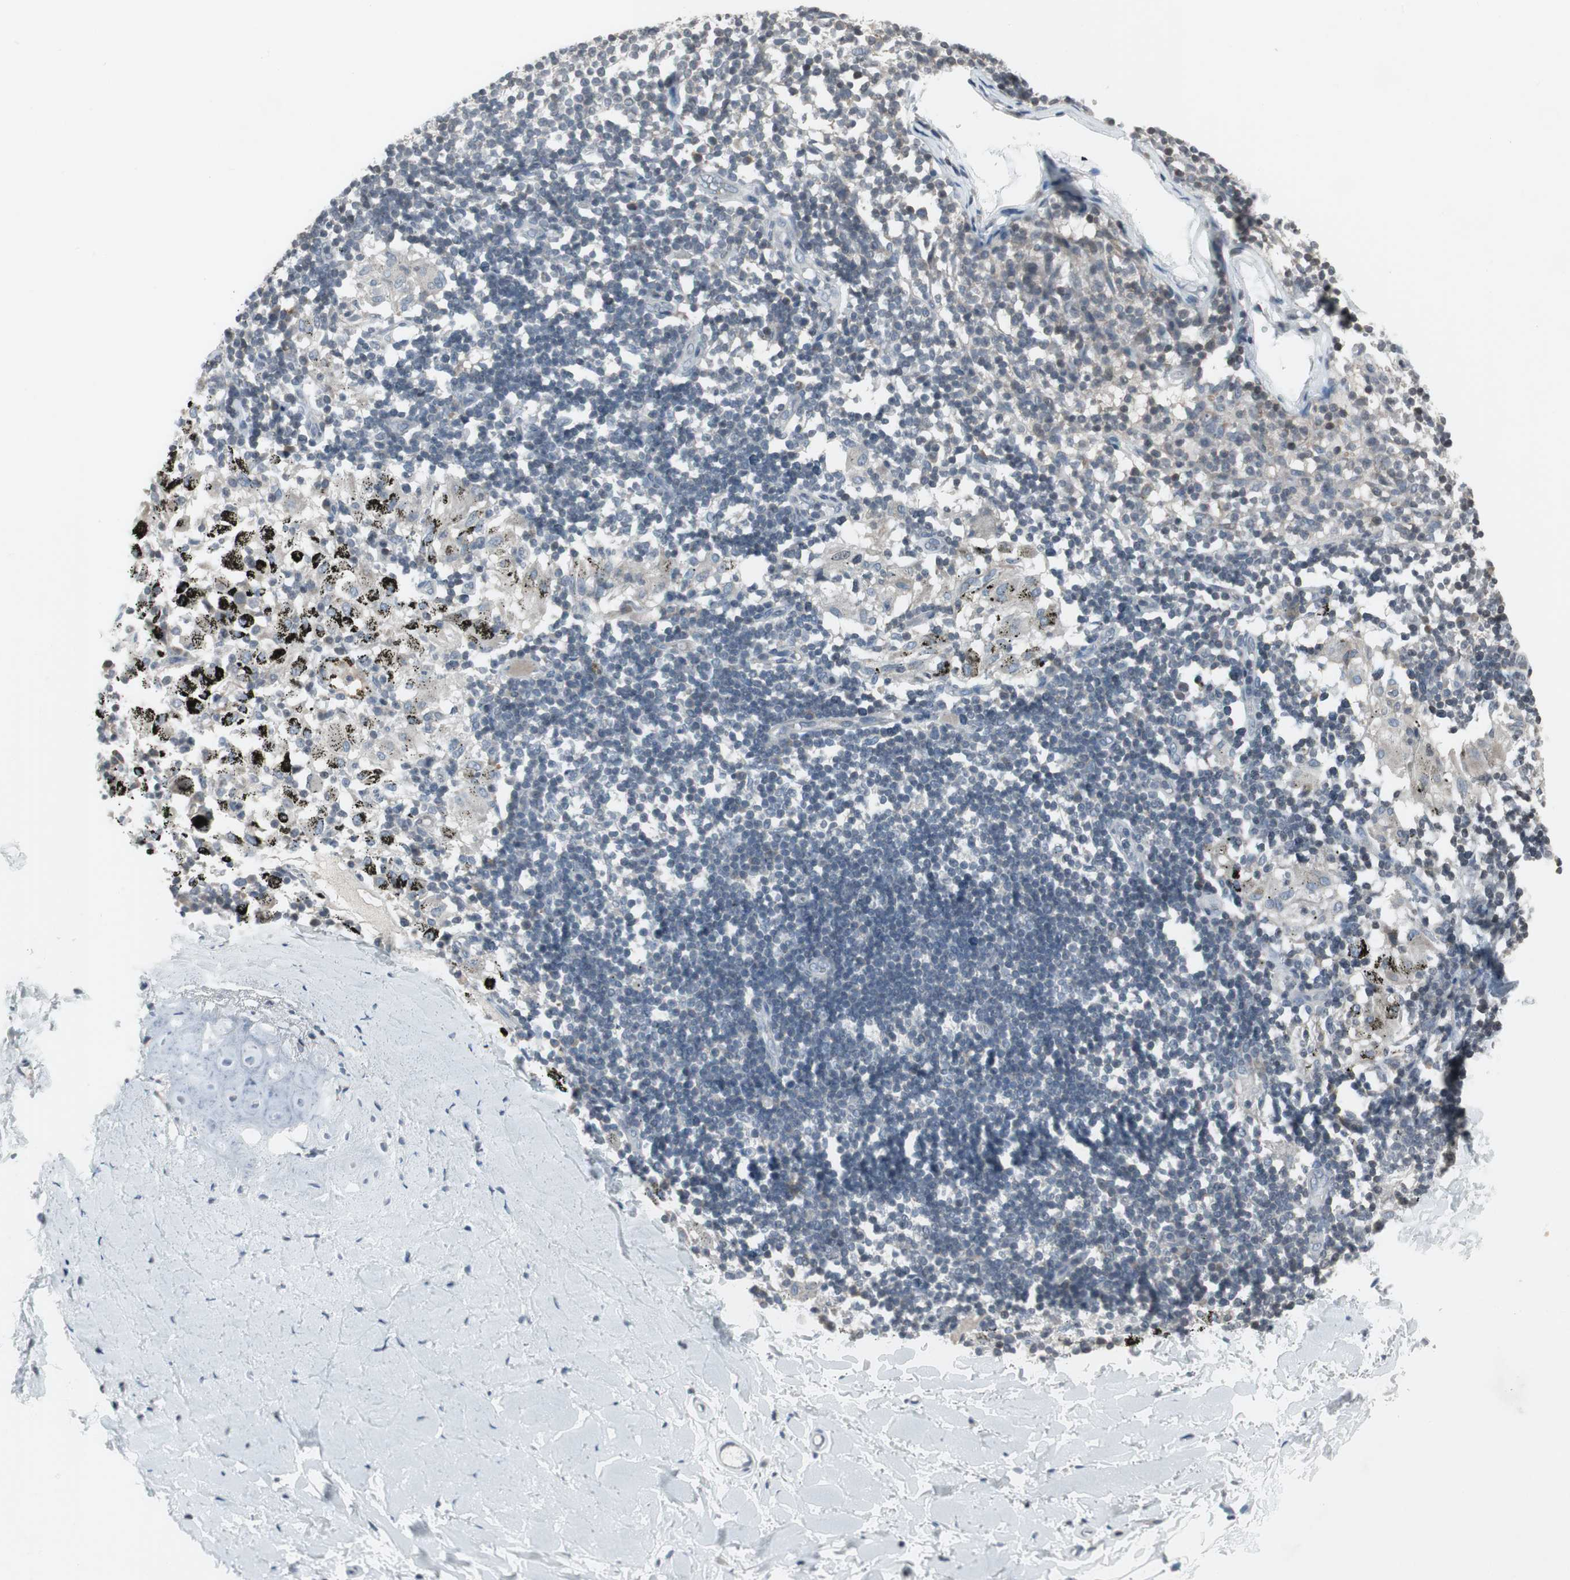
{"staining": {"intensity": "negative", "quantity": "none", "location": "none"}, "tissue": "adipose tissue", "cell_type": "Adipocytes", "image_type": "normal", "snomed": [{"axis": "morphology", "description": "Normal tissue, NOS"}, {"axis": "topography", "description": "Cartilage tissue"}, {"axis": "topography", "description": "Bronchus"}], "caption": "An immunohistochemistry micrograph of unremarkable adipose tissue is shown. There is no staining in adipocytes of adipose tissue.", "gene": "ARG2", "patient": {"sex": "female", "age": 73}}